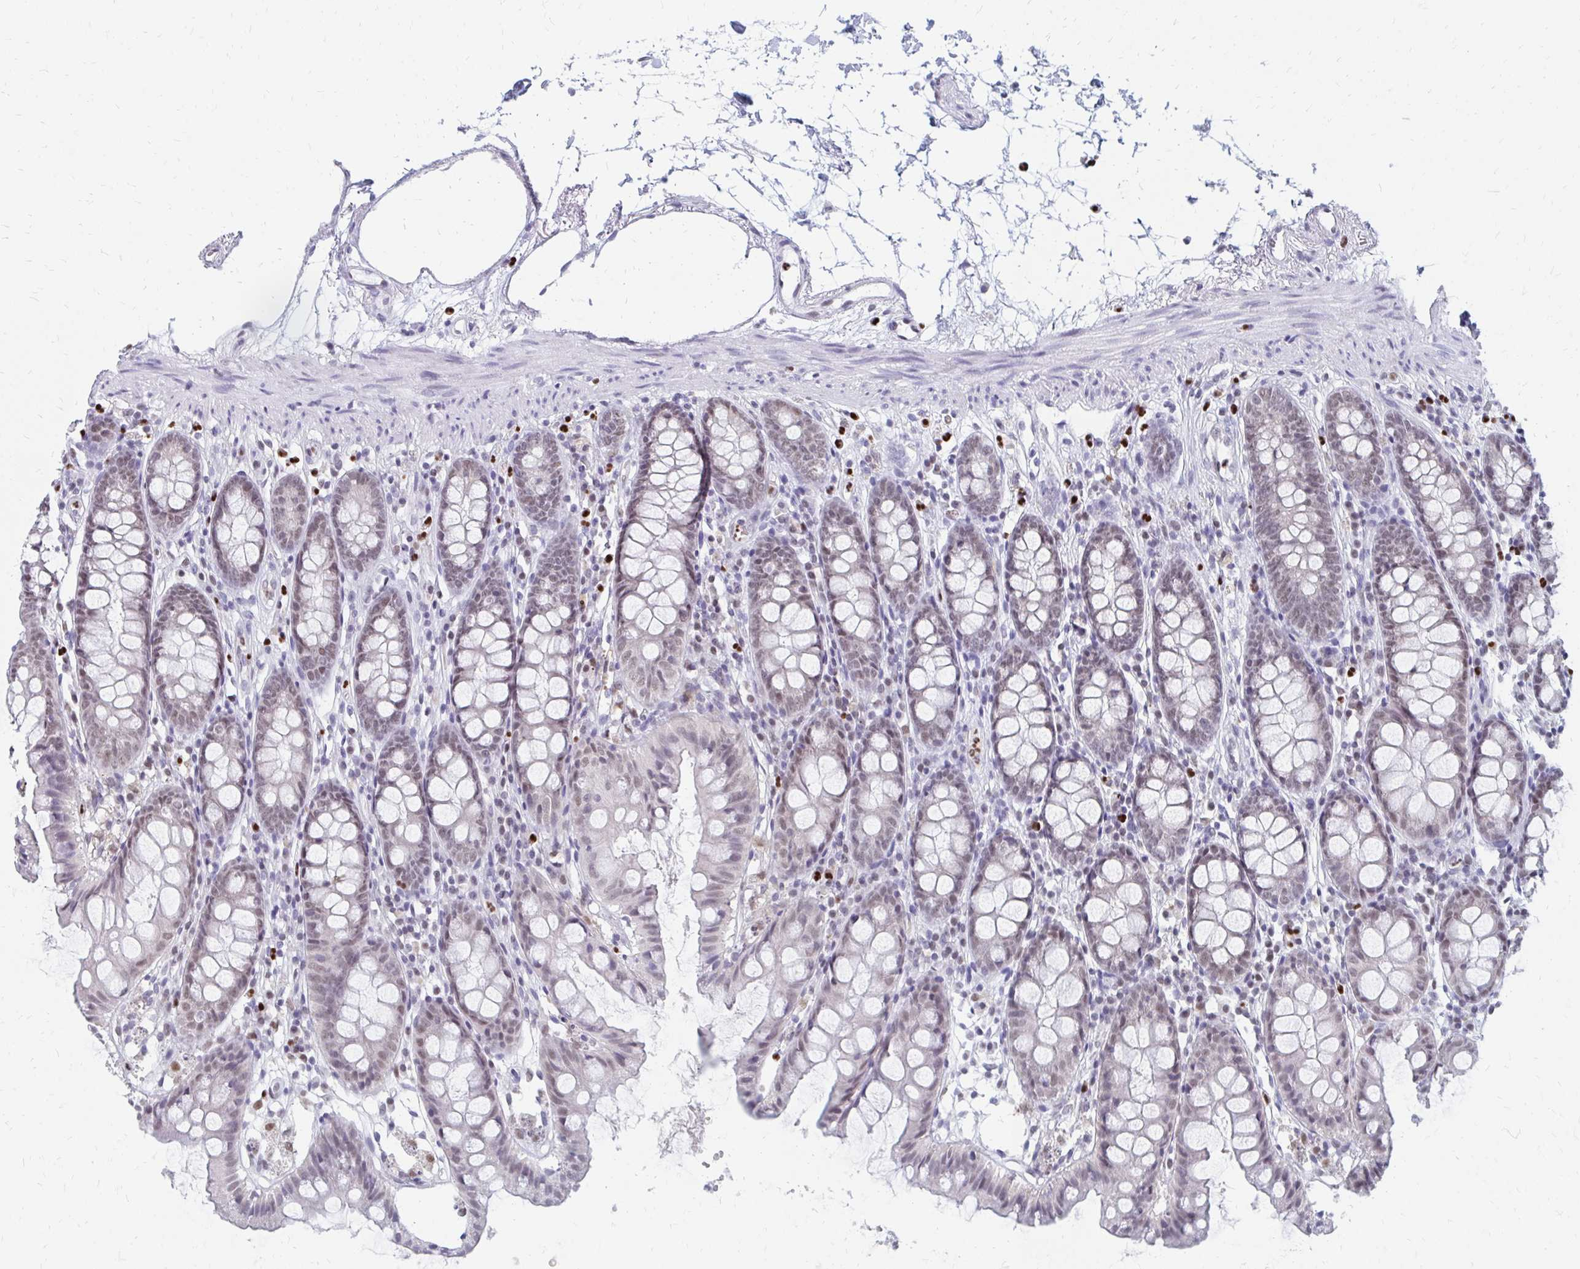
{"staining": {"intensity": "negative", "quantity": "none", "location": "none"}, "tissue": "colon", "cell_type": "Endothelial cells", "image_type": "normal", "snomed": [{"axis": "morphology", "description": "Normal tissue, NOS"}, {"axis": "topography", "description": "Colon"}], "caption": "Endothelial cells show no significant staining in unremarkable colon. (DAB immunohistochemistry visualized using brightfield microscopy, high magnification).", "gene": "PLK3", "patient": {"sex": "female", "age": 84}}